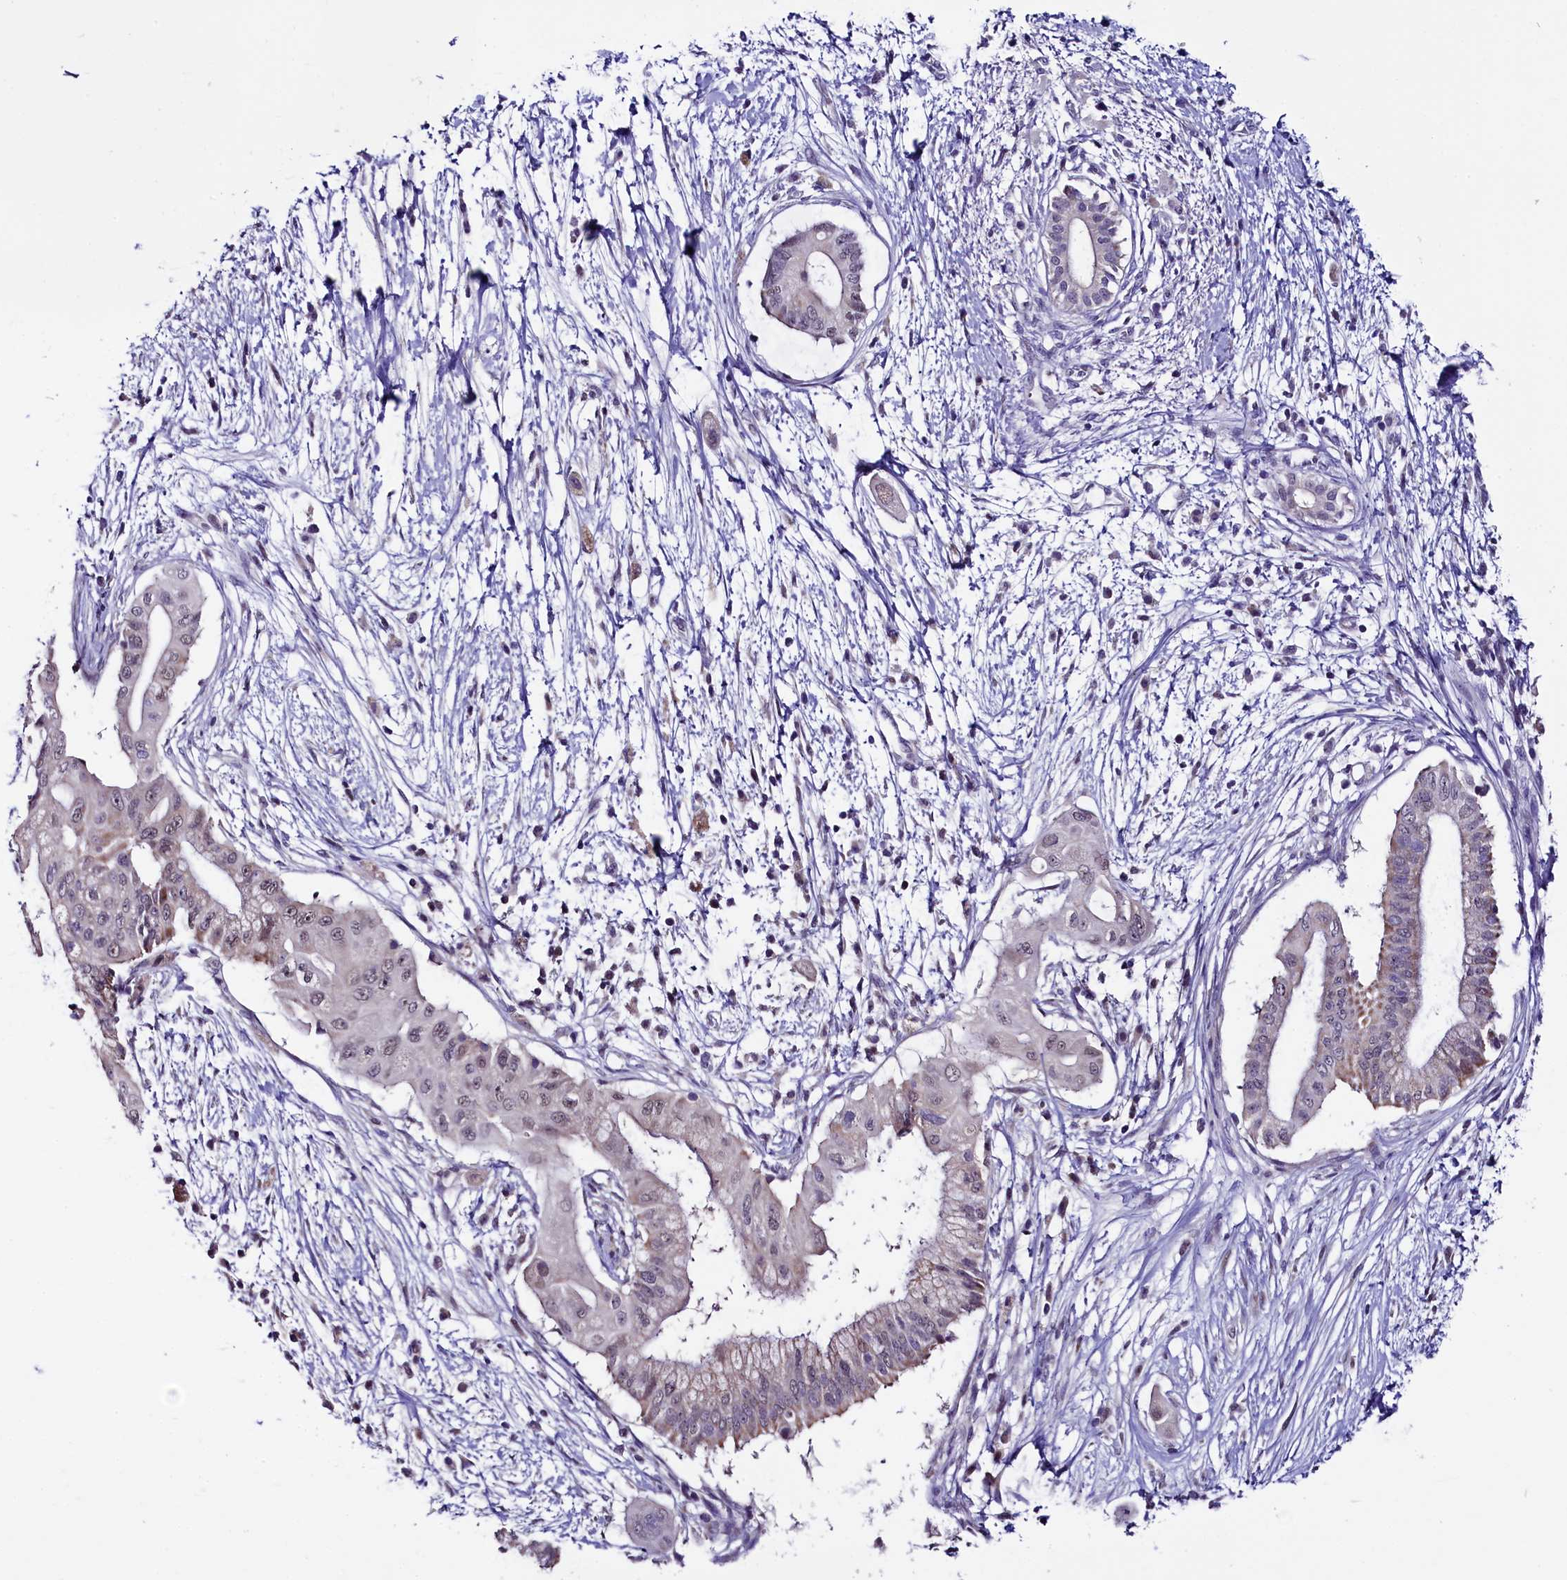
{"staining": {"intensity": "weak", "quantity": "25%-75%", "location": "nuclear"}, "tissue": "pancreatic cancer", "cell_type": "Tumor cells", "image_type": "cancer", "snomed": [{"axis": "morphology", "description": "Adenocarcinoma, NOS"}, {"axis": "topography", "description": "Pancreas"}], "caption": "Immunohistochemical staining of human pancreatic cancer demonstrates low levels of weak nuclear staining in about 25%-75% of tumor cells. Nuclei are stained in blue.", "gene": "RPUSD2", "patient": {"sex": "male", "age": 68}}